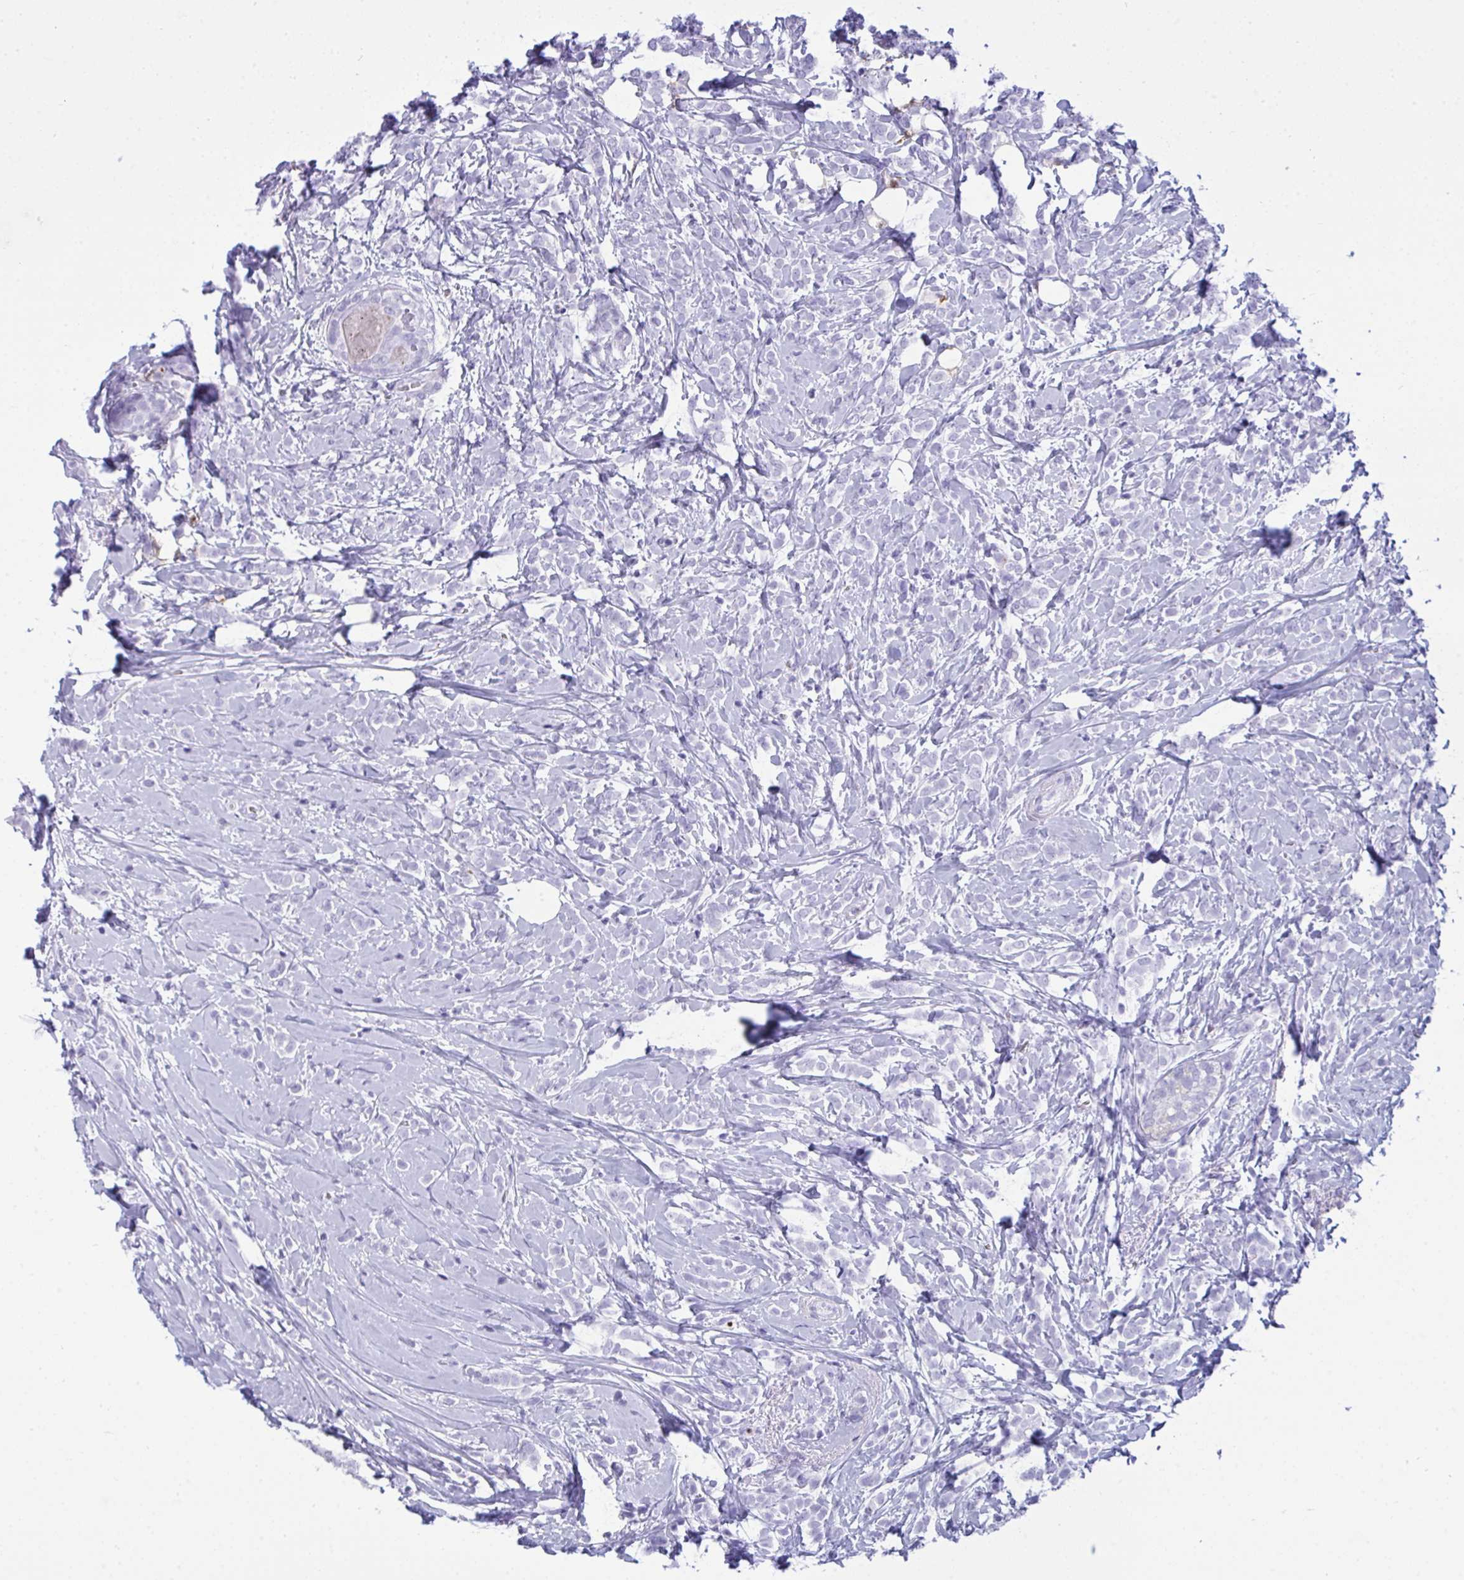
{"staining": {"intensity": "negative", "quantity": "none", "location": "none"}, "tissue": "breast cancer", "cell_type": "Tumor cells", "image_type": "cancer", "snomed": [{"axis": "morphology", "description": "Lobular carcinoma"}, {"axis": "topography", "description": "Breast"}], "caption": "The image displays no significant staining in tumor cells of lobular carcinoma (breast). The staining was performed using DAB (3,3'-diaminobenzidine) to visualize the protein expression in brown, while the nuclei were stained in blue with hematoxylin (Magnification: 20x).", "gene": "ARHGAP42", "patient": {"sex": "female", "age": 49}}